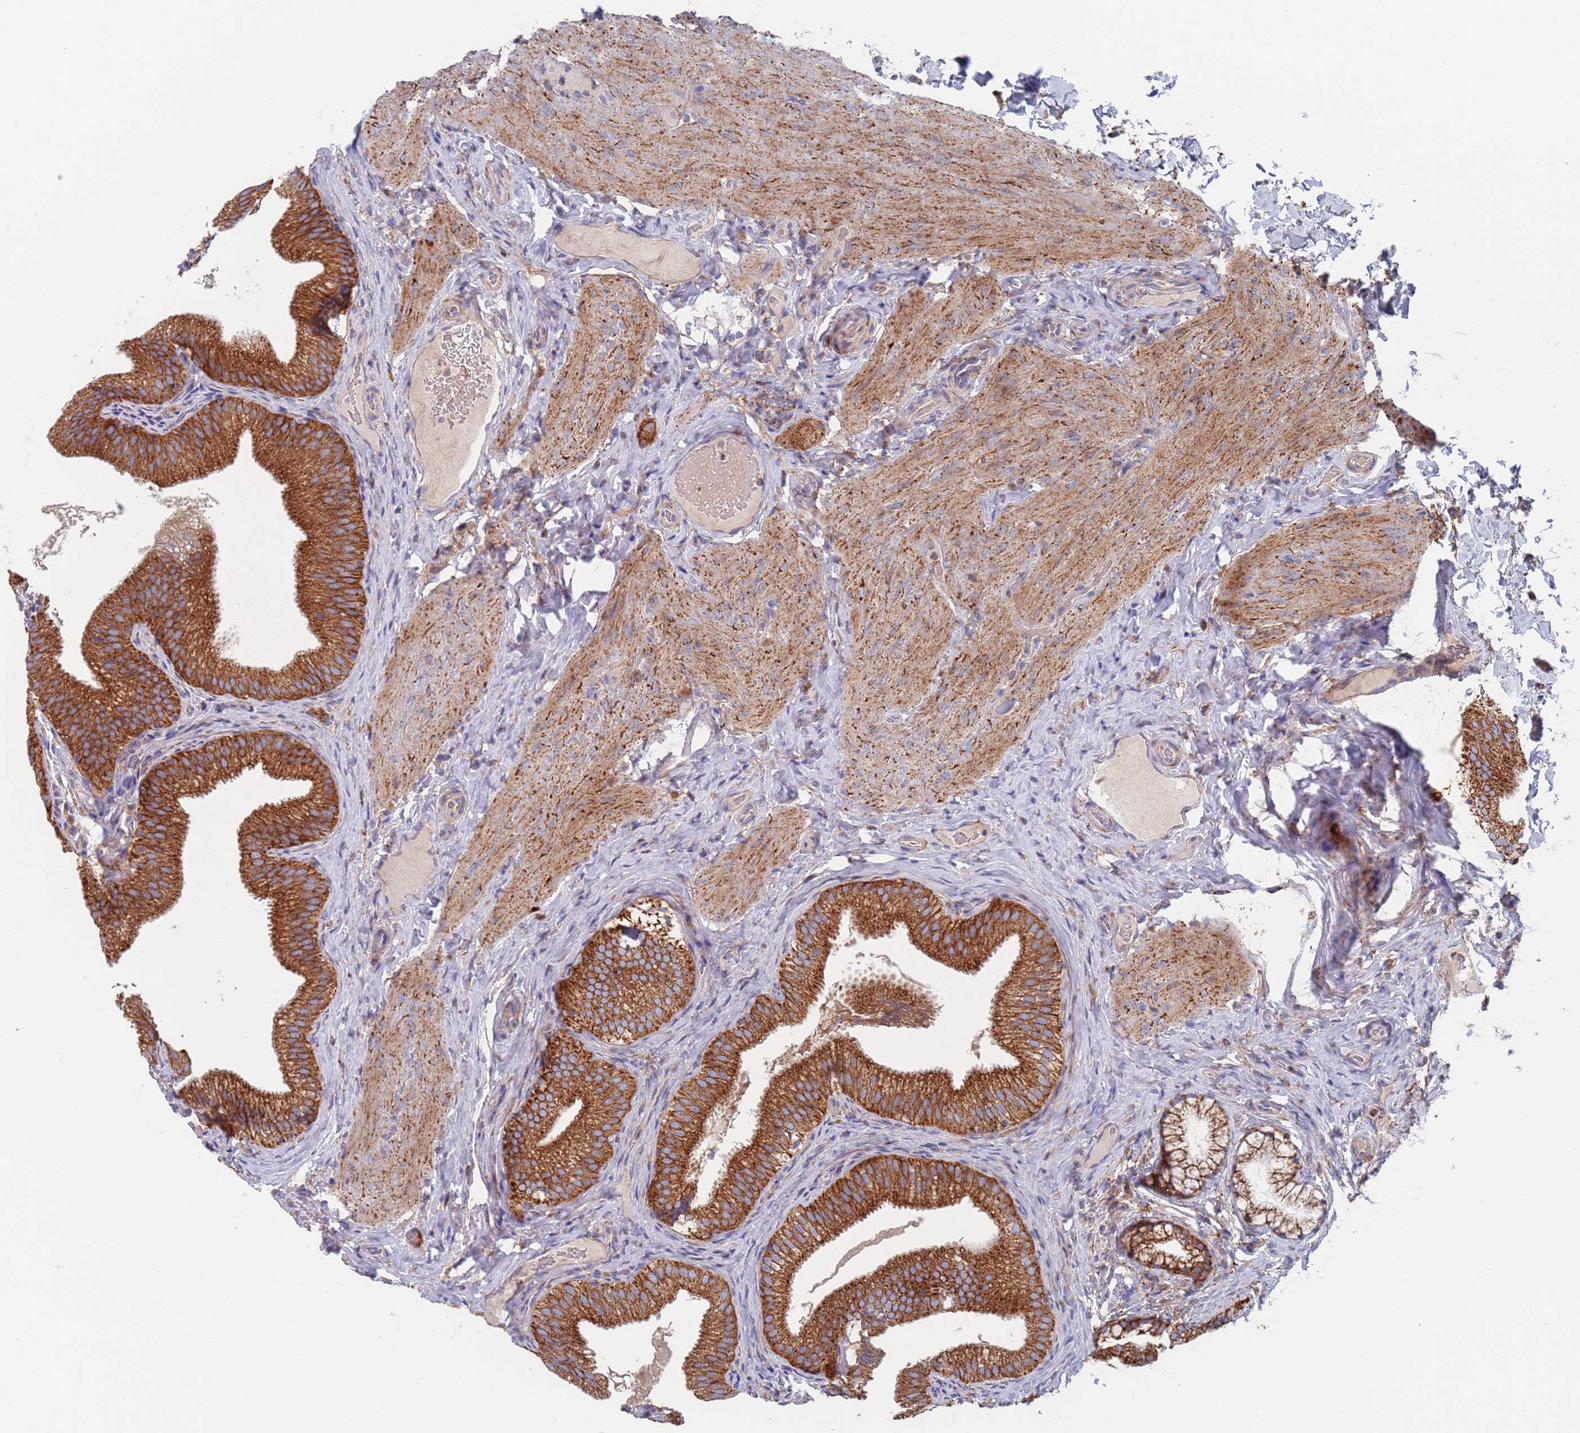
{"staining": {"intensity": "strong", "quantity": ">75%", "location": "cytoplasmic/membranous"}, "tissue": "gallbladder", "cell_type": "Glandular cells", "image_type": "normal", "snomed": [{"axis": "morphology", "description": "Normal tissue, NOS"}, {"axis": "topography", "description": "Gallbladder"}], "caption": "An immunohistochemistry image of unremarkable tissue is shown. Protein staining in brown labels strong cytoplasmic/membranous positivity in gallbladder within glandular cells.", "gene": "CHCHD6", "patient": {"sex": "female", "age": 30}}